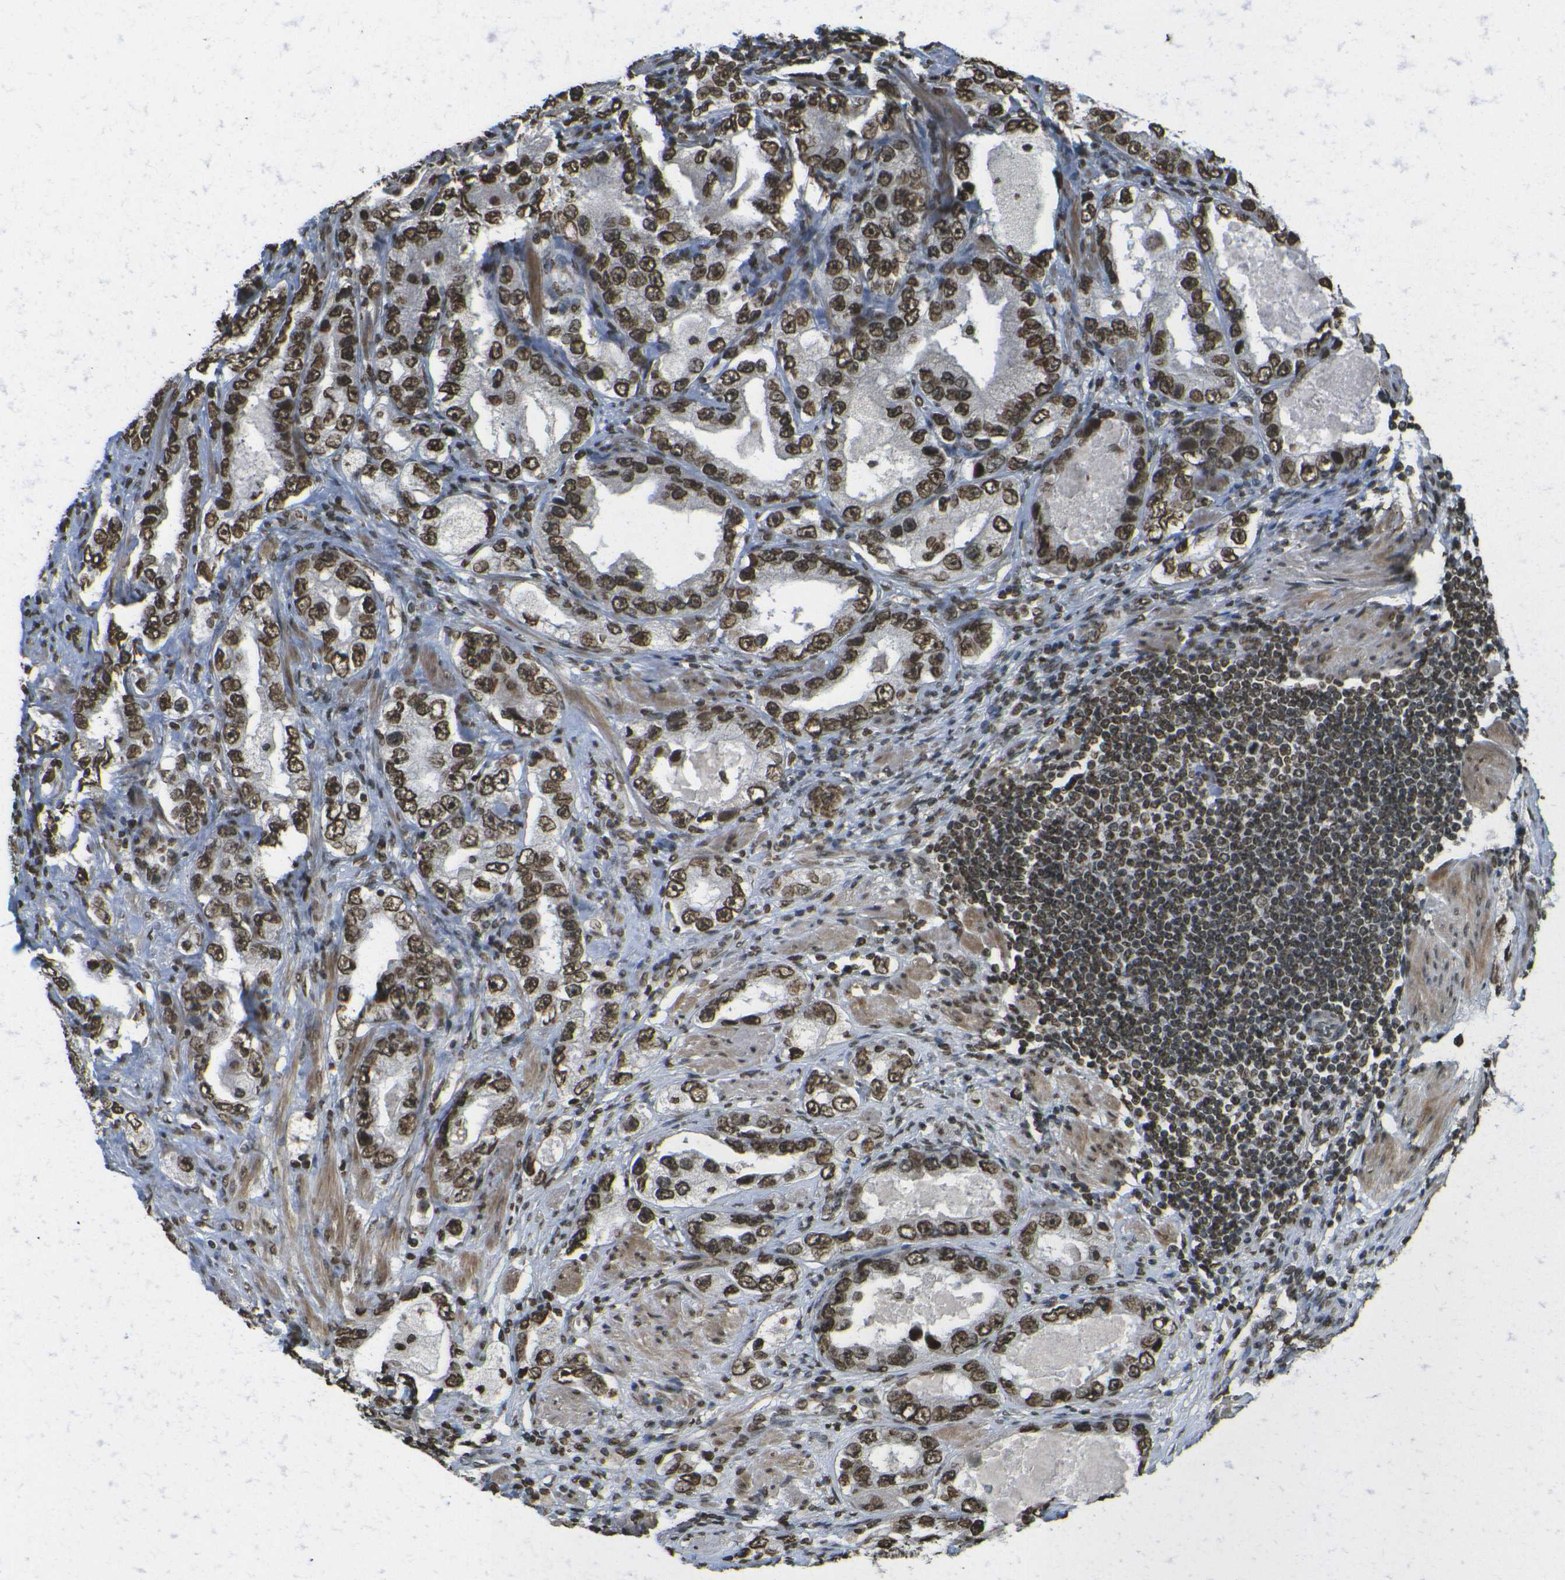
{"staining": {"intensity": "strong", "quantity": ">75%", "location": "nuclear"}, "tissue": "prostate cancer", "cell_type": "Tumor cells", "image_type": "cancer", "snomed": [{"axis": "morphology", "description": "Adenocarcinoma, High grade"}, {"axis": "topography", "description": "Prostate"}], "caption": "A high amount of strong nuclear expression is identified in about >75% of tumor cells in prostate cancer (high-grade adenocarcinoma) tissue.", "gene": "H4C16", "patient": {"sex": "male", "age": 63}}